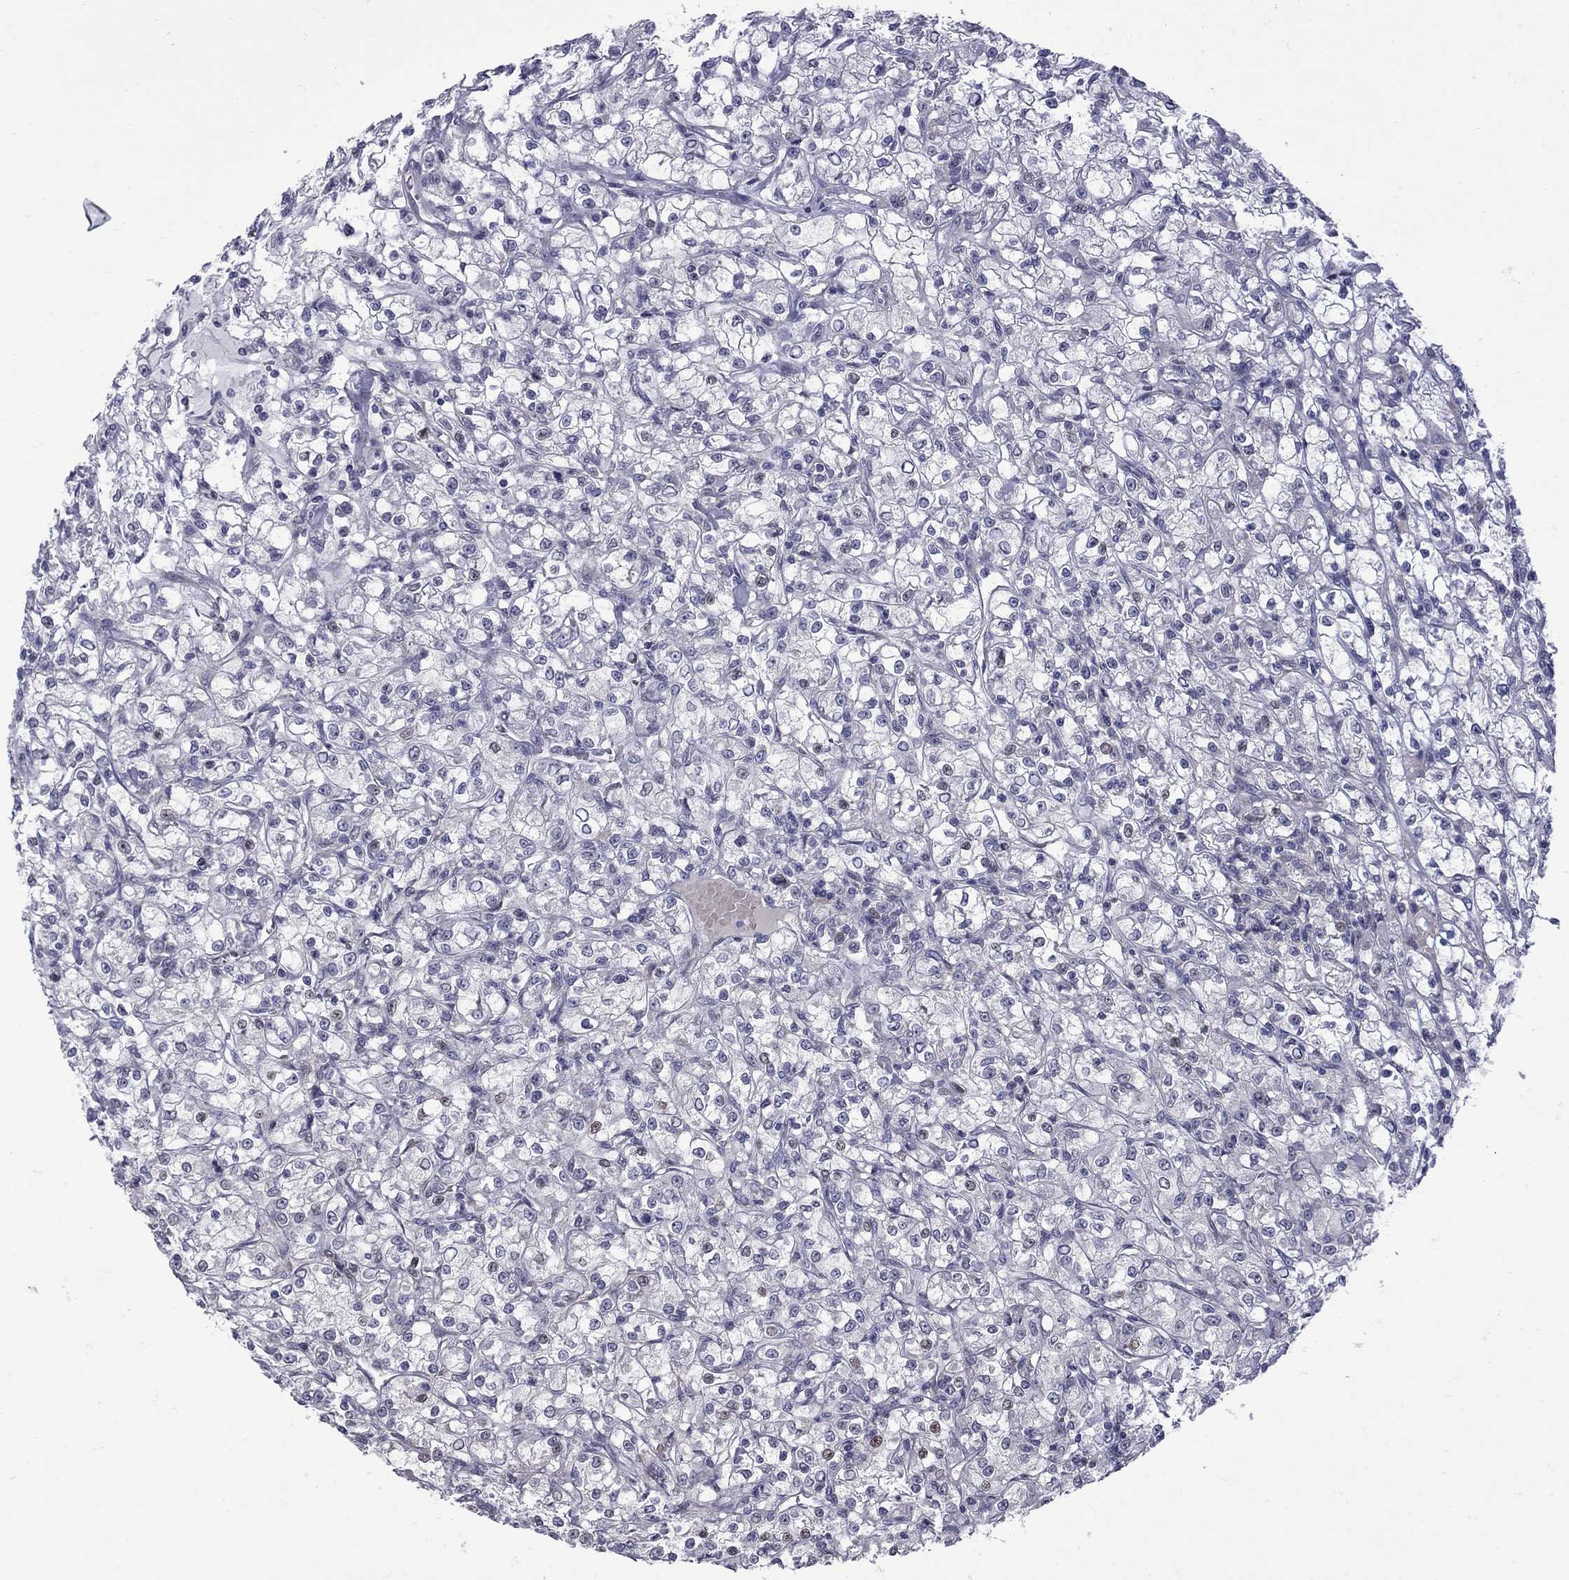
{"staining": {"intensity": "negative", "quantity": "none", "location": "none"}, "tissue": "renal cancer", "cell_type": "Tumor cells", "image_type": "cancer", "snomed": [{"axis": "morphology", "description": "Adenocarcinoma, NOS"}, {"axis": "topography", "description": "Kidney"}], "caption": "Protein analysis of renal cancer (adenocarcinoma) demonstrates no significant expression in tumor cells.", "gene": "NRARP", "patient": {"sex": "female", "age": 59}}